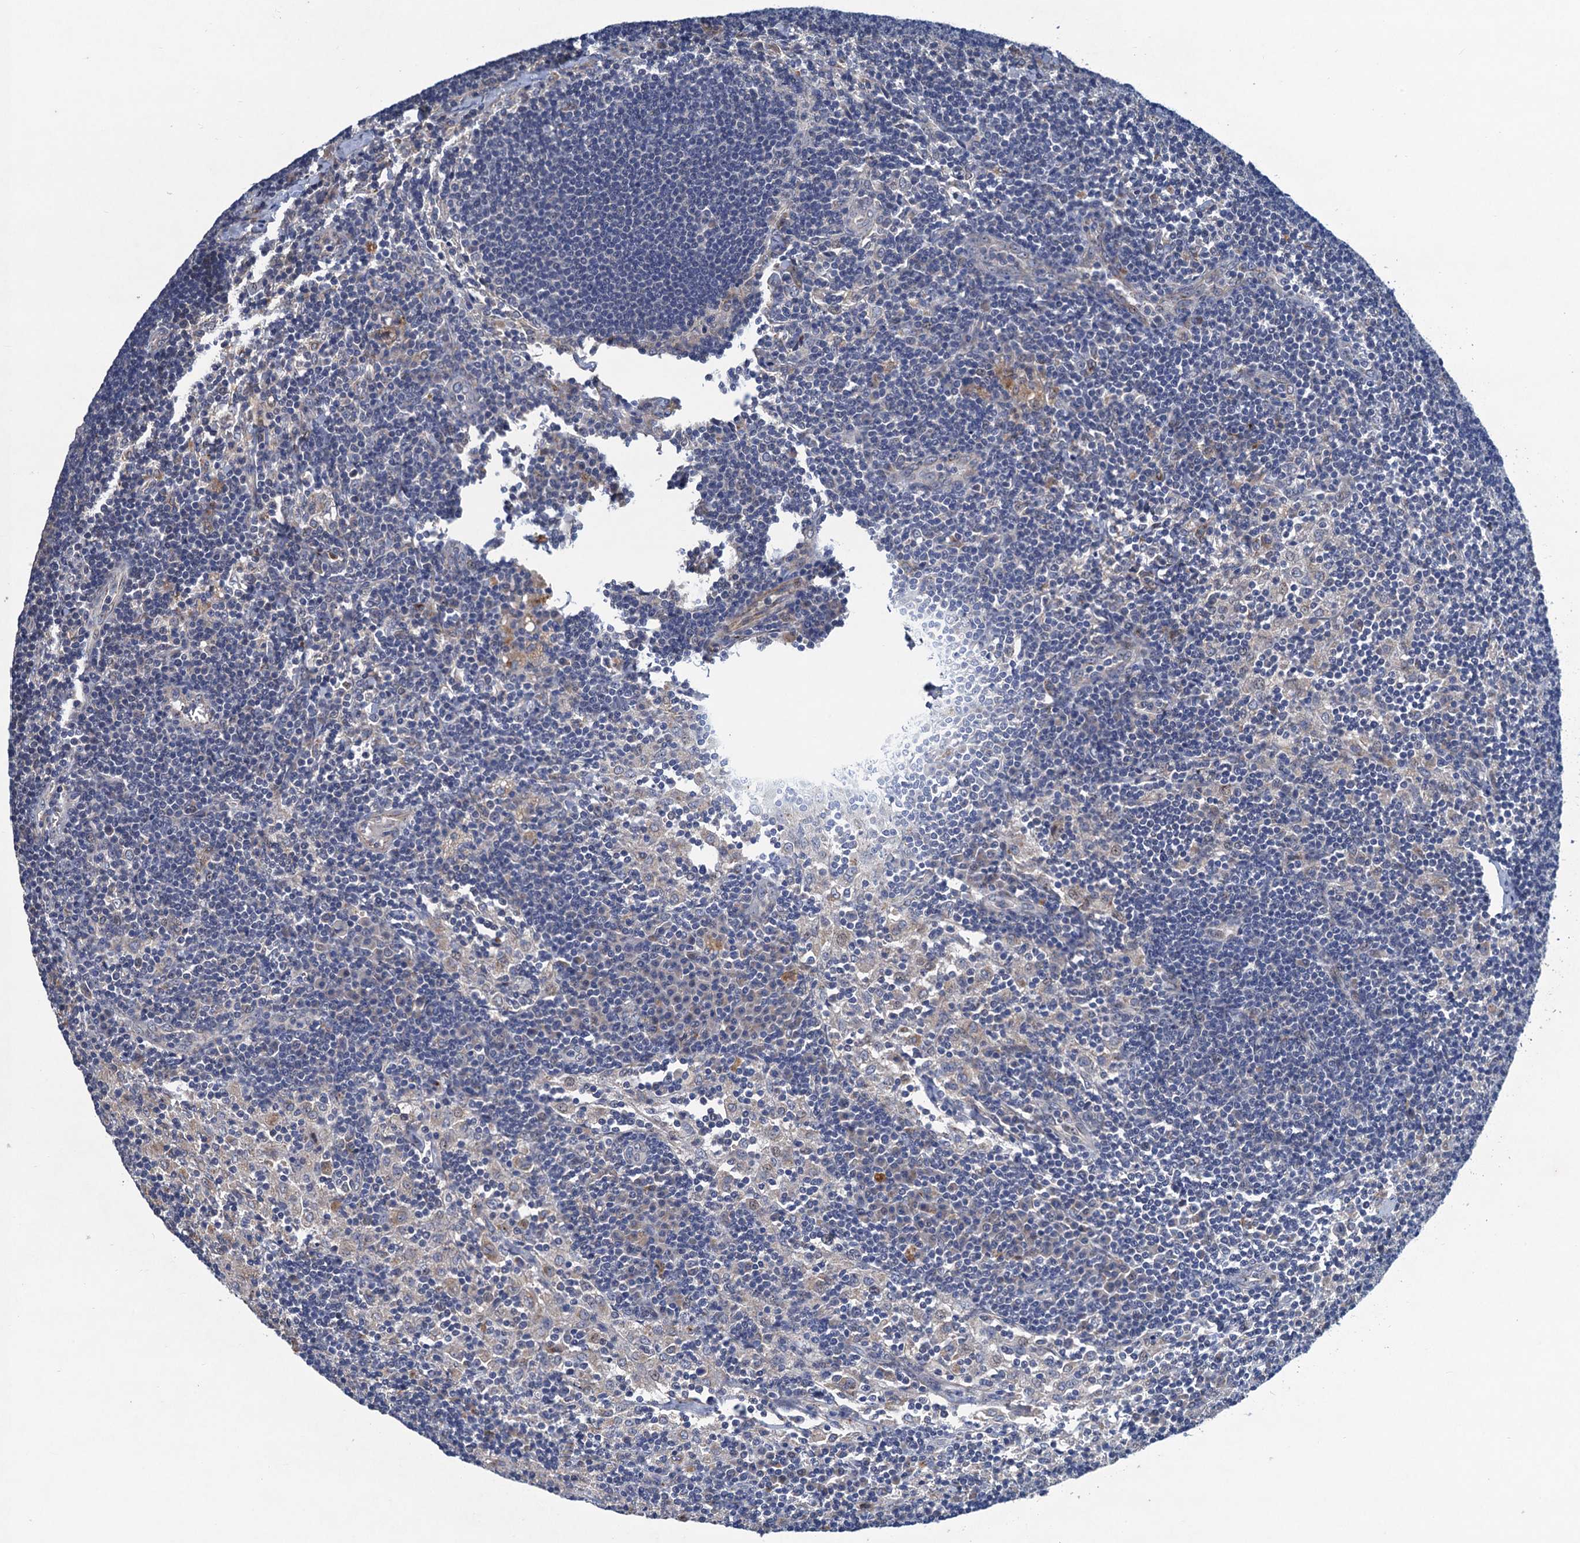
{"staining": {"intensity": "negative", "quantity": "none", "location": "none"}, "tissue": "lymph node", "cell_type": "Germinal center cells", "image_type": "normal", "snomed": [{"axis": "morphology", "description": "Normal tissue, NOS"}, {"axis": "topography", "description": "Lymph node"}], "caption": "Lymph node stained for a protein using immunohistochemistry shows no expression germinal center cells.", "gene": "TRAF7", "patient": {"sex": "male", "age": 24}}